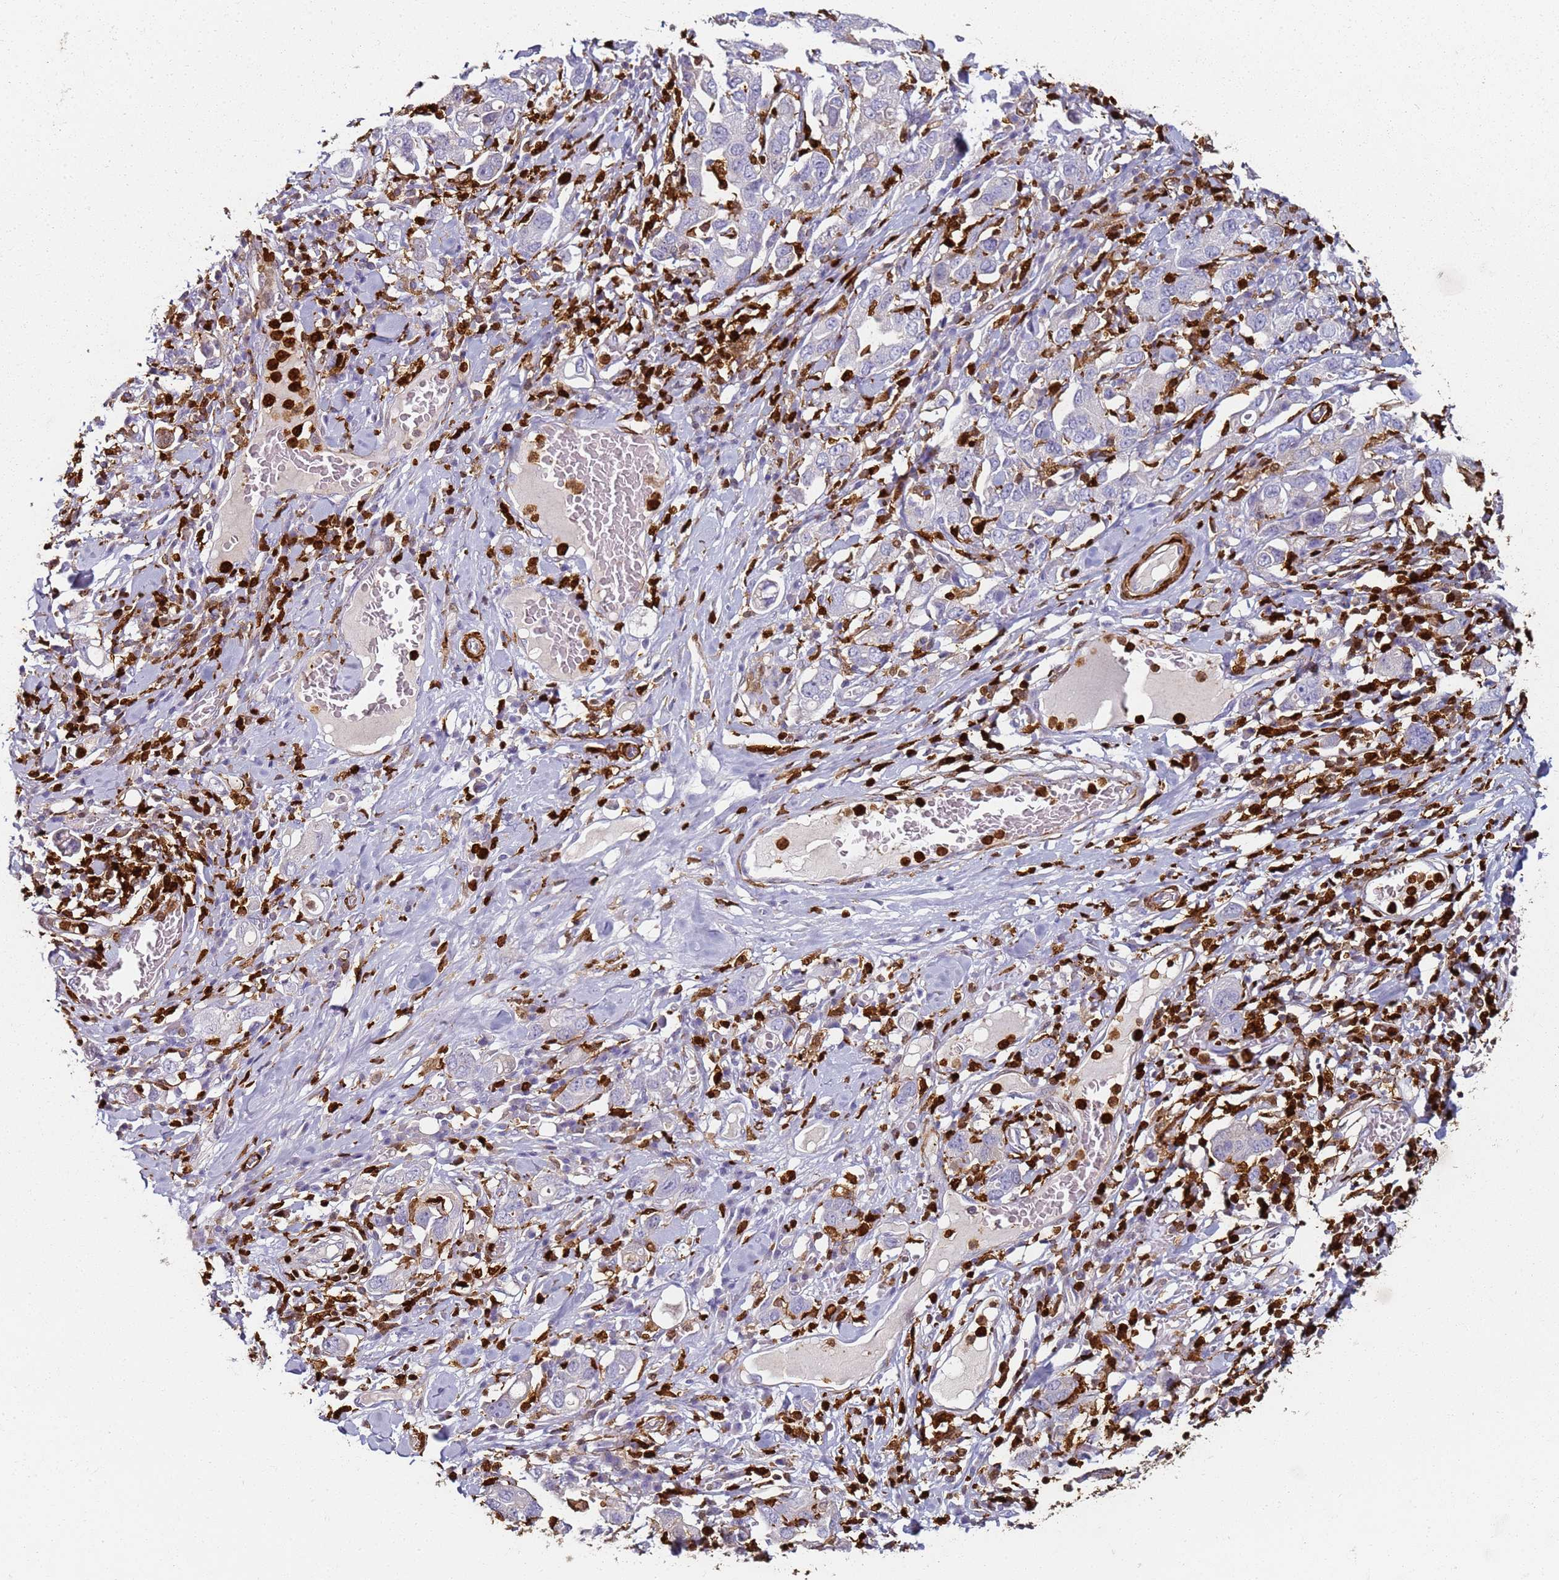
{"staining": {"intensity": "negative", "quantity": "none", "location": "none"}, "tissue": "stomach cancer", "cell_type": "Tumor cells", "image_type": "cancer", "snomed": [{"axis": "morphology", "description": "Adenocarcinoma, NOS"}, {"axis": "topography", "description": "Stomach, upper"}], "caption": "IHC micrograph of neoplastic tissue: stomach cancer (adenocarcinoma) stained with DAB reveals no significant protein positivity in tumor cells. (DAB immunohistochemistry visualized using brightfield microscopy, high magnification).", "gene": "S100A4", "patient": {"sex": "male", "age": 62}}